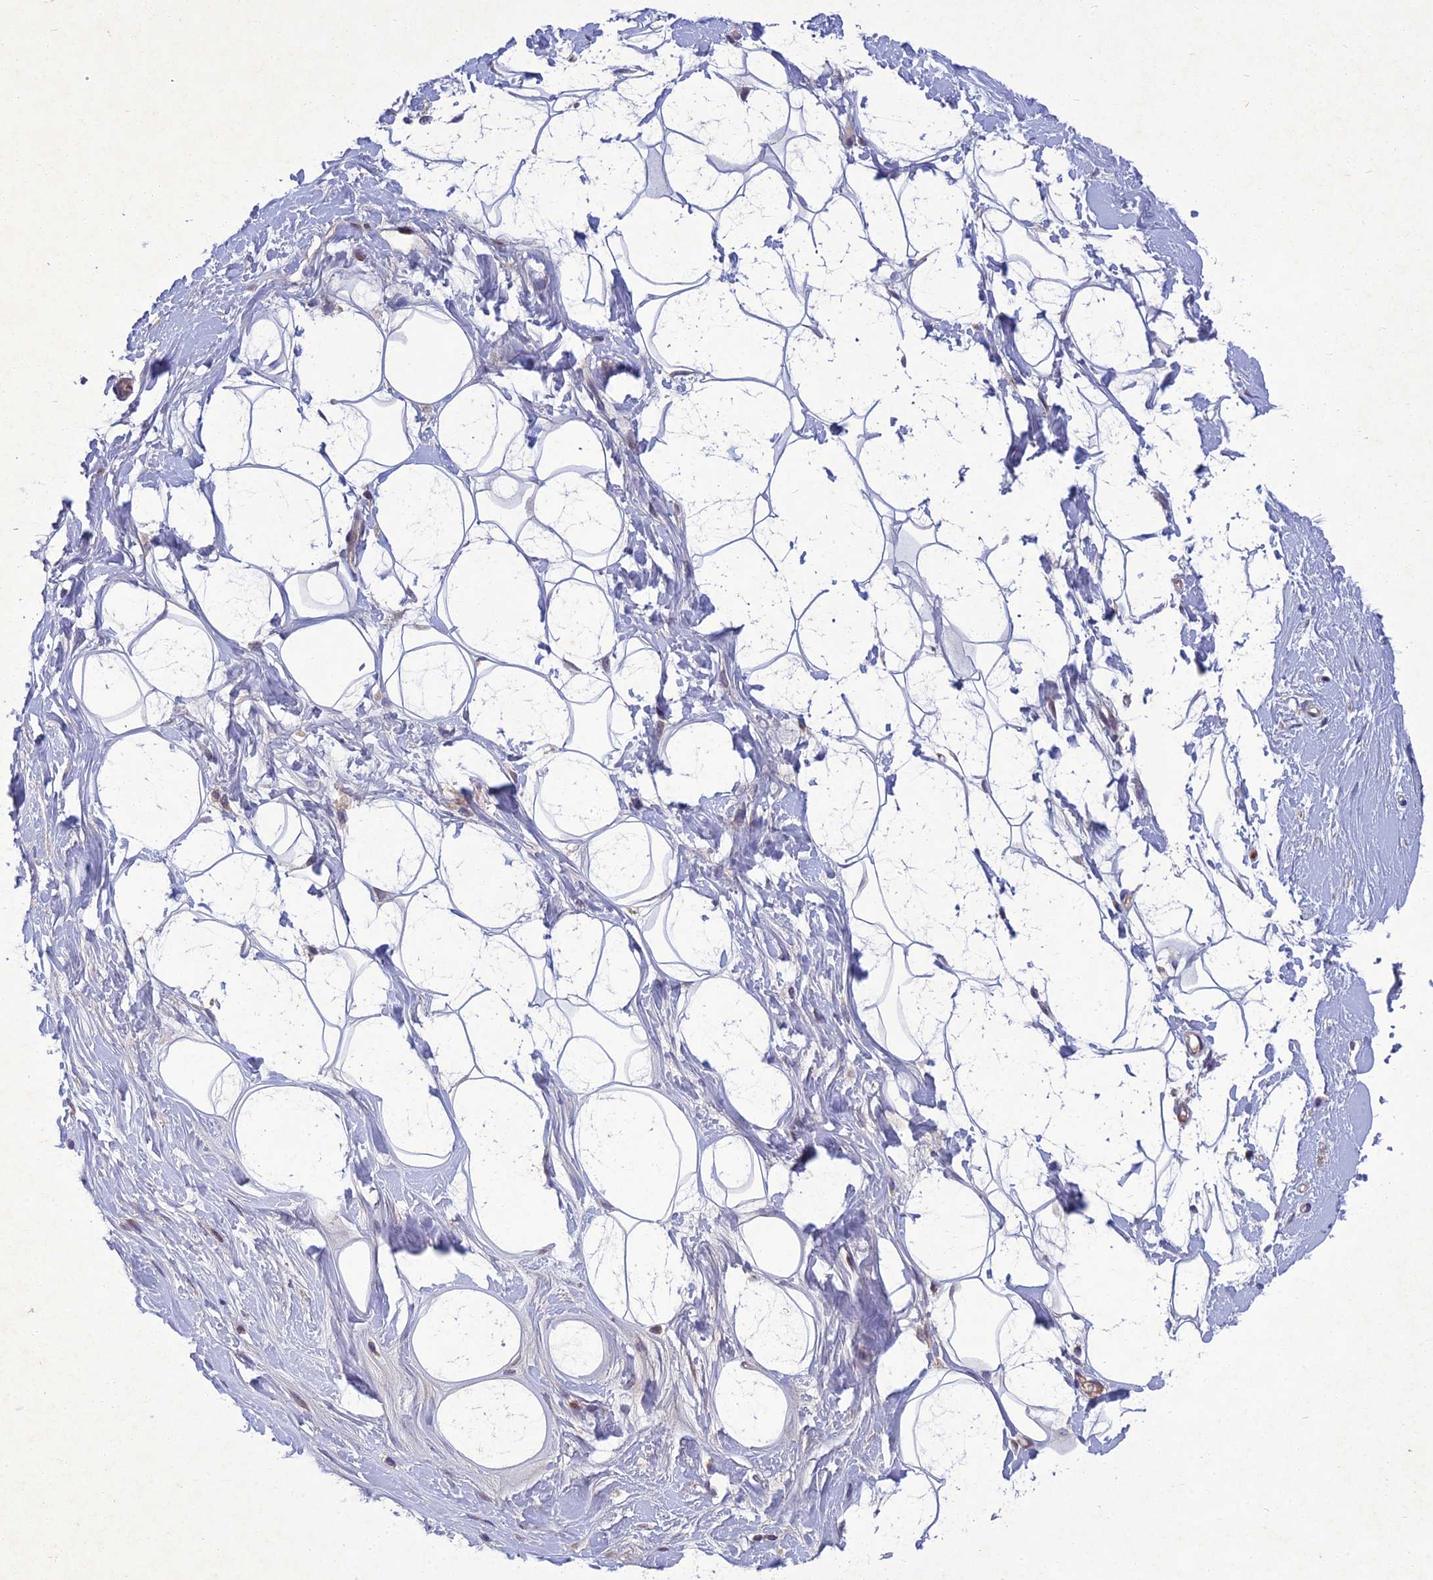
{"staining": {"intensity": "negative", "quantity": "none", "location": "none"}, "tissue": "adipose tissue", "cell_type": "Adipocytes", "image_type": "normal", "snomed": [{"axis": "morphology", "description": "Normal tissue, NOS"}, {"axis": "topography", "description": "Breast"}], "caption": "The histopathology image exhibits no staining of adipocytes in normal adipose tissue. (DAB (3,3'-diaminobenzidine) IHC, high magnification).", "gene": "GIPC1", "patient": {"sex": "female", "age": 26}}